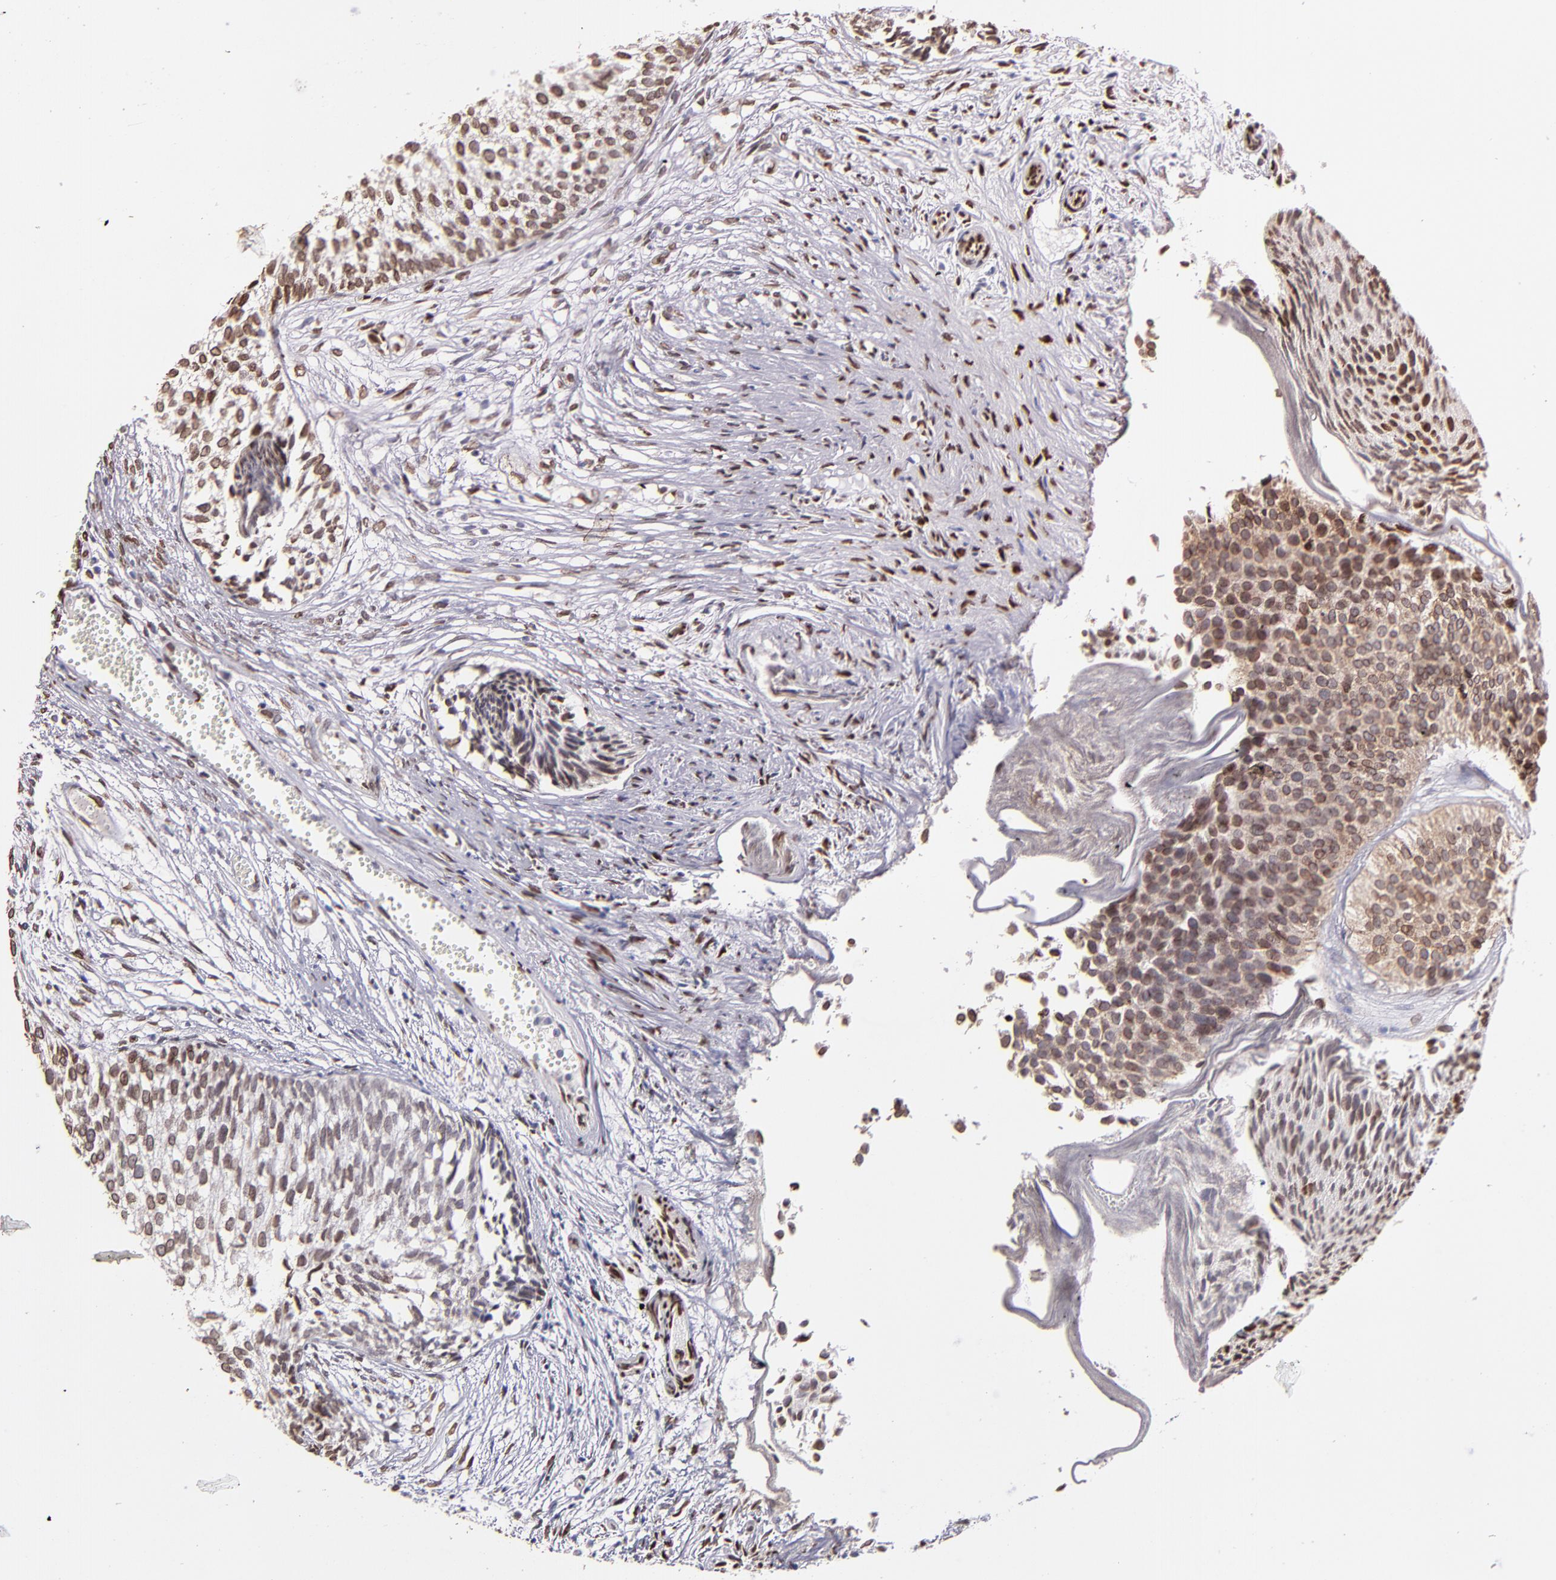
{"staining": {"intensity": "moderate", "quantity": ">75%", "location": "cytoplasmic/membranous,nuclear"}, "tissue": "urothelial cancer", "cell_type": "Tumor cells", "image_type": "cancer", "snomed": [{"axis": "morphology", "description": "Urothelial carcinoma, Low grade"}, {"axis": "topography", "description": "Urinary bladder"}], "caption": "This micrograph exhibits IHC staining of urothelial cancer, with medium moderate cytoplasmic/membranous and nuclear staining in about >75% of tumor cells.", "gene": "PUM3", "patient": {"sex": "male", "age": 84}}